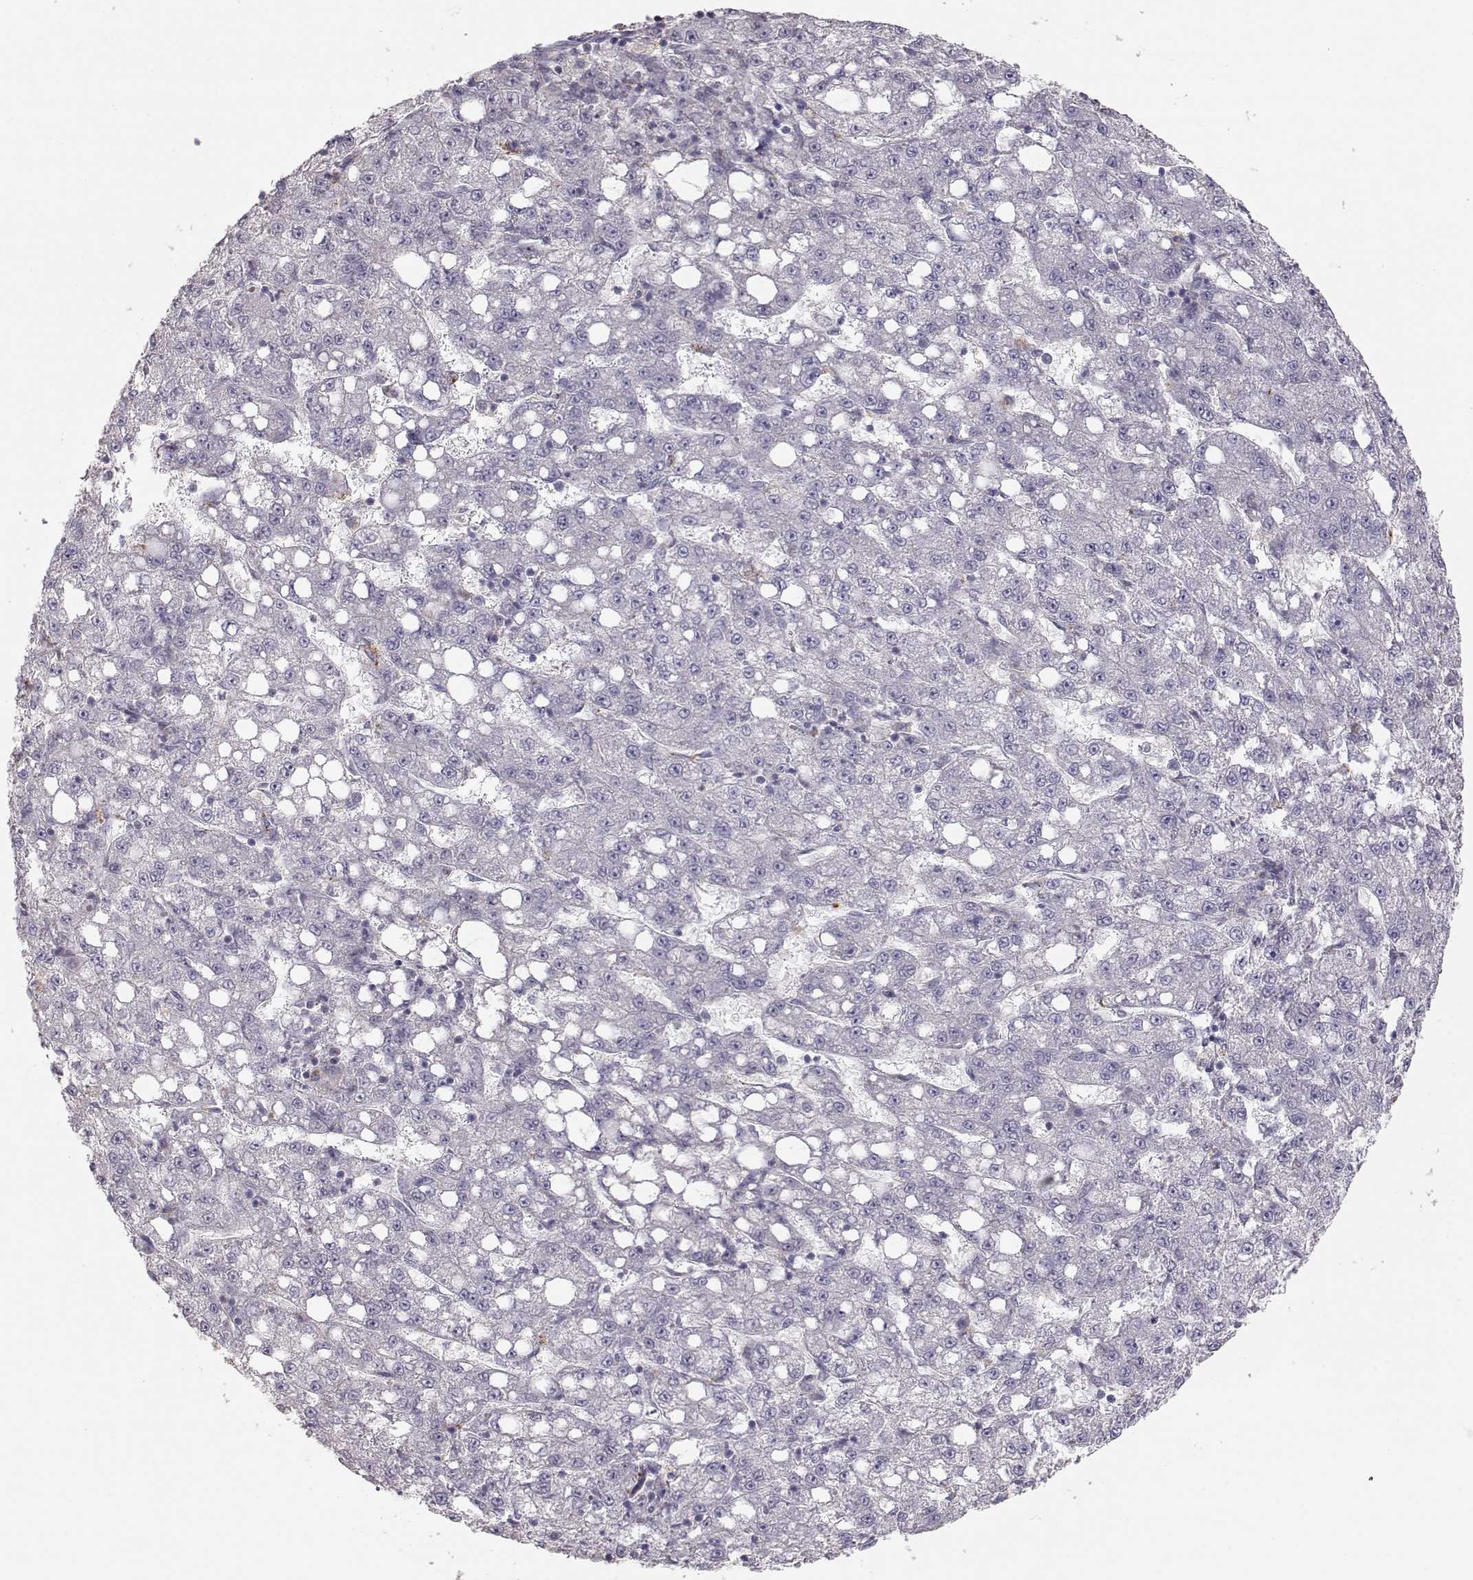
{"staining": {"intensity": "negative", "quantity": "none", "location": "none"}, "tissue": "liver cancer", "cell_type": "Tumor cells", "image_type": "cancer", "snomed": [{"axis": "morphology", "description": "Carcinoma, Hepatocellular, NOS"}, {"axis": "topography", "description": "Liver"}], "caption": "High power microscopy histopathology image of an immunohistochemistry (IHC) micrograph of liver cancer, revealing no significant positivity in tumor cells.", "gene": "ARHGAP8", "patient": {"sex": "female", "age": 65}}